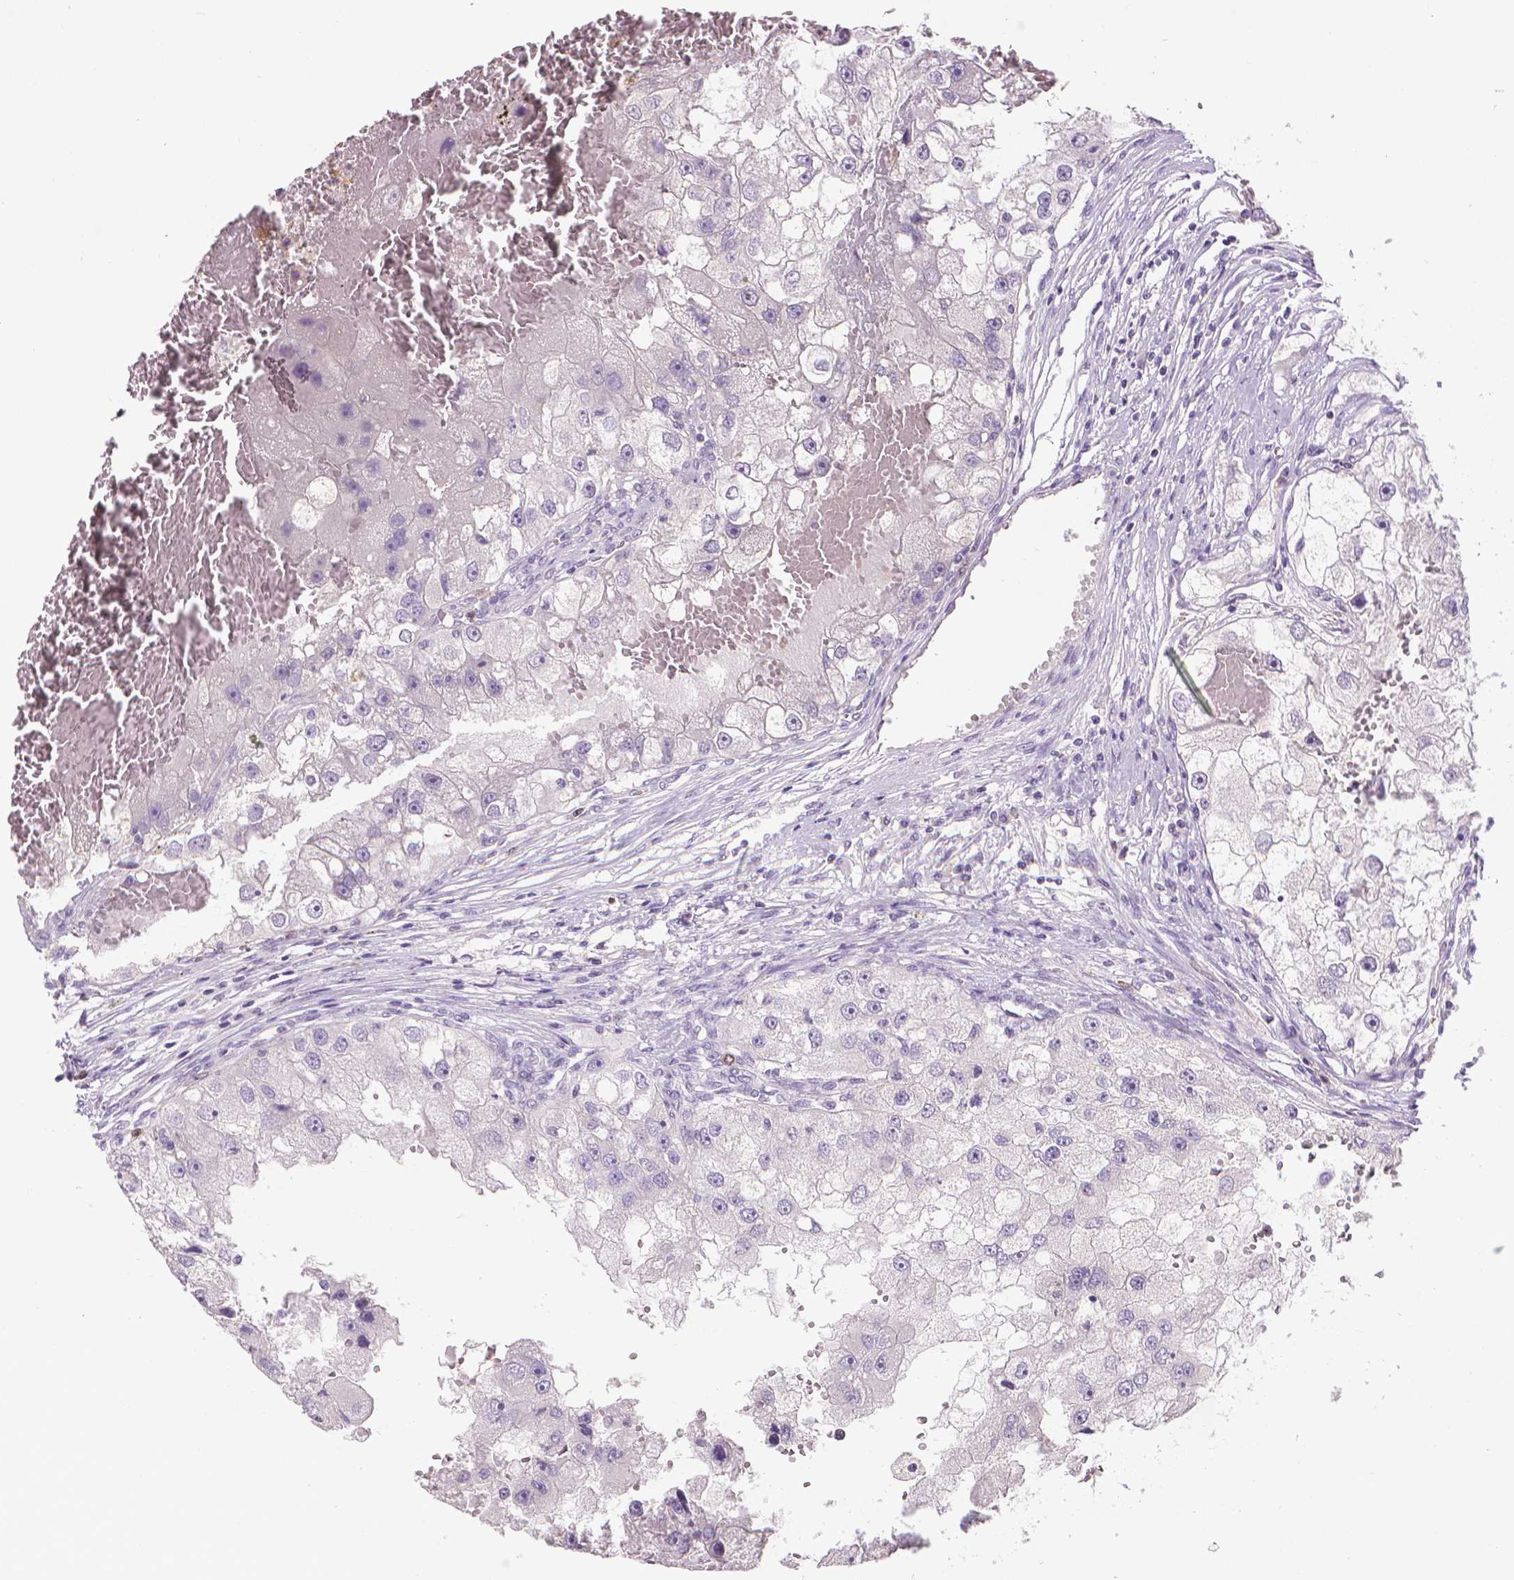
{"staining": {"intensity": "negative", "quantity": "none", "location": "none"}, "tissue": "renal cancer", "cell_type": "Tumor cells", "image_type": "cancer", "snomed": [{"axis": "morphology", "description": "Adenocarcinoma, NOS"}, {"axis": "topography", "description": "Kidney"}], "caption": "A high-resolution image shows immunohistochemistry (IHC) staining of renal cancer, which displays no significant staining in tumor cells.", "gene": "CDKN2D", "patient": {"sex": "male", "age": 63}}